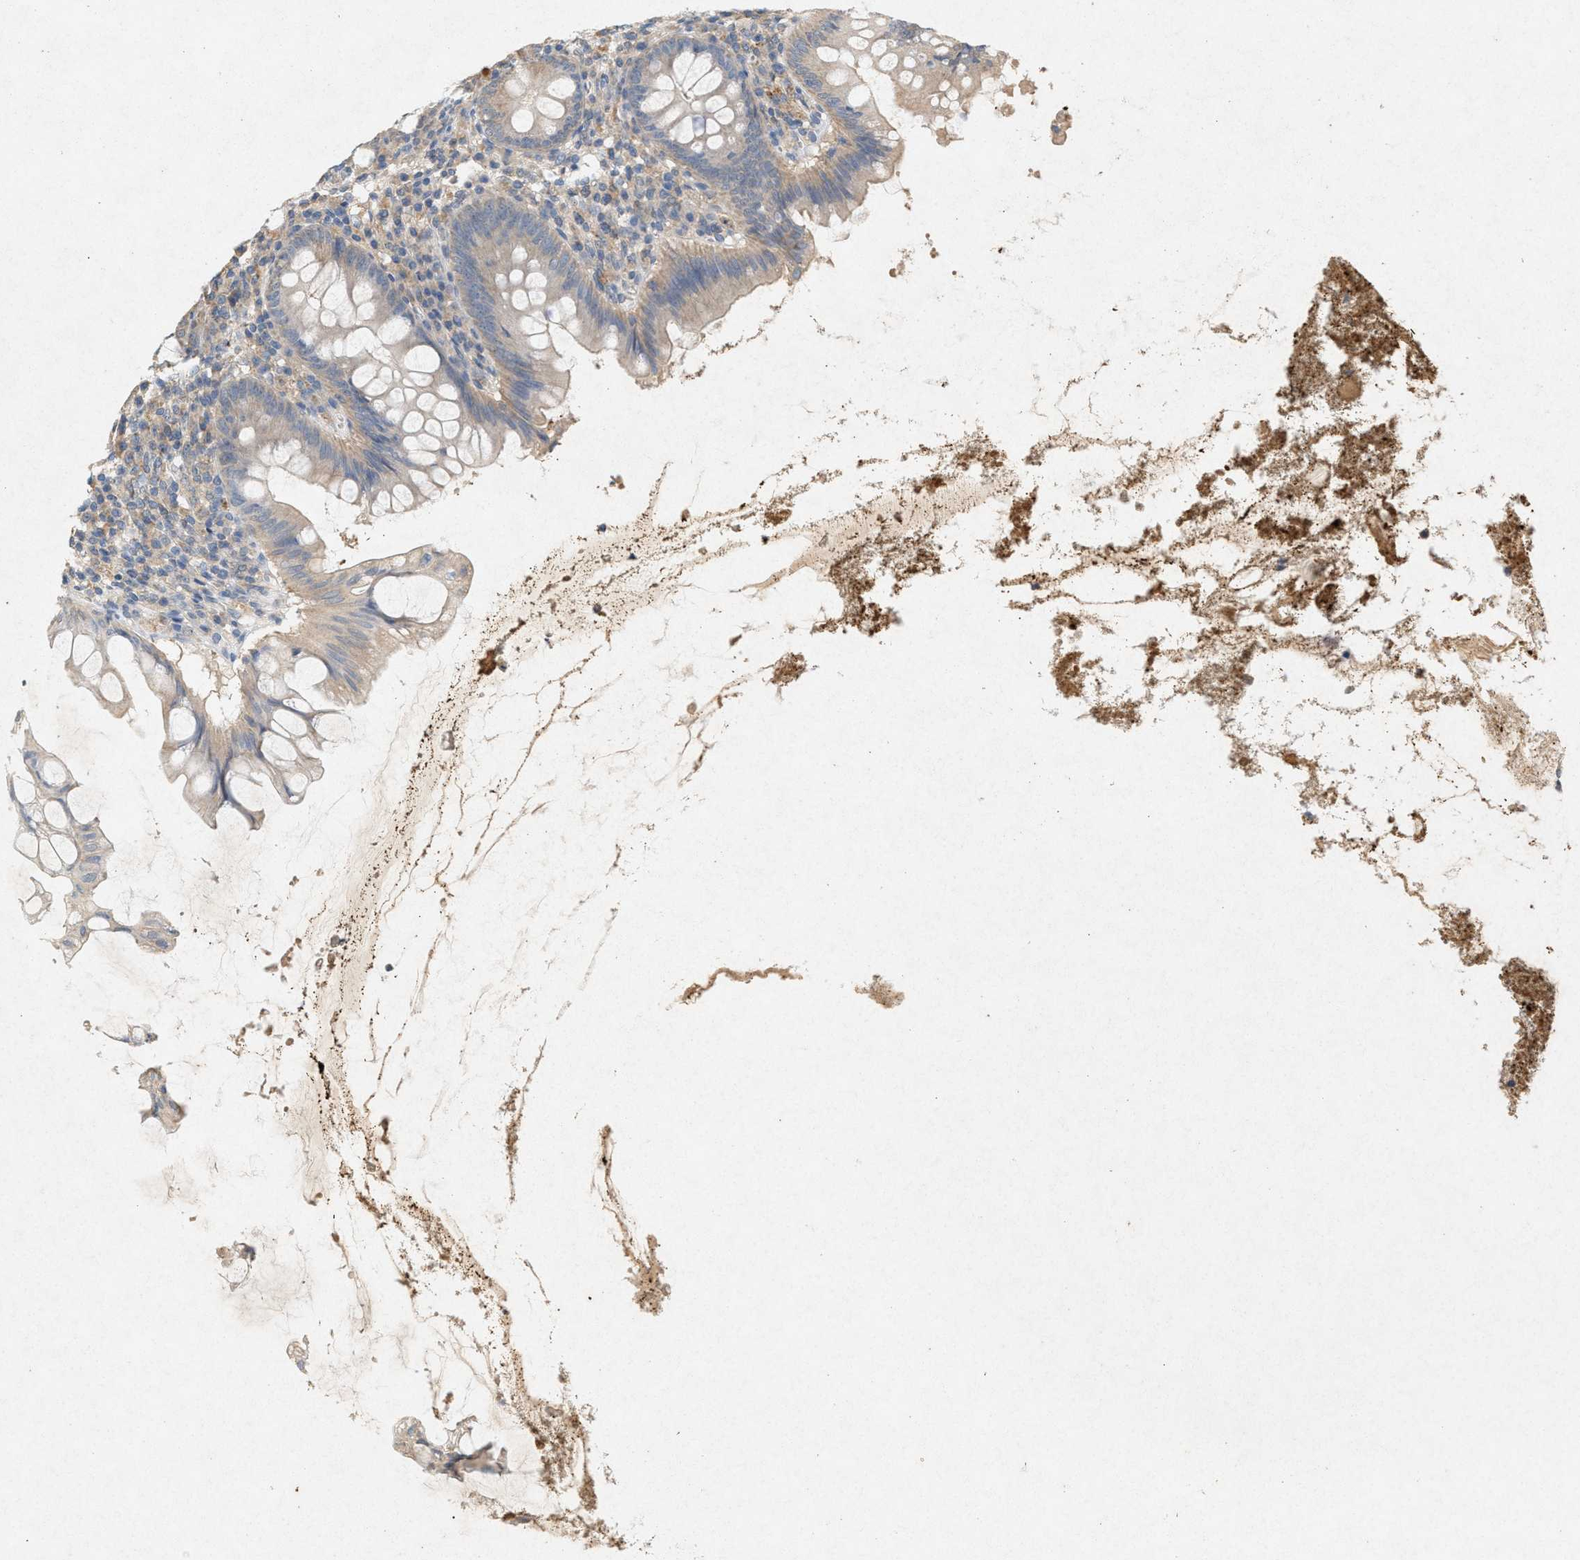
{"staining": {"intensity": "weak", "quantity": ">75%", "location": "cytoplasmic/membranous"}, "tissue": "appendix", "cell_type": "Glandular cells", "image_type": "normal", "snomed": [{"axis": "morphology", "description": "Normal tissue, NOS"}, {"axis": "topography", "description": "Appendix"}], "caption": "Protein expression analysis of benign human appendix reveals weak cytoplasmic/membranous staining in approximately >75% of glandular cells. The staining is performed using DAB (3,3'-diaminobenzidine) brown chromogen to label protein expression. The nuclei are counter-stained blue using hematoxylin.", "gene": "DCAF7", "patient": {"sex": "male", "age": 56}}